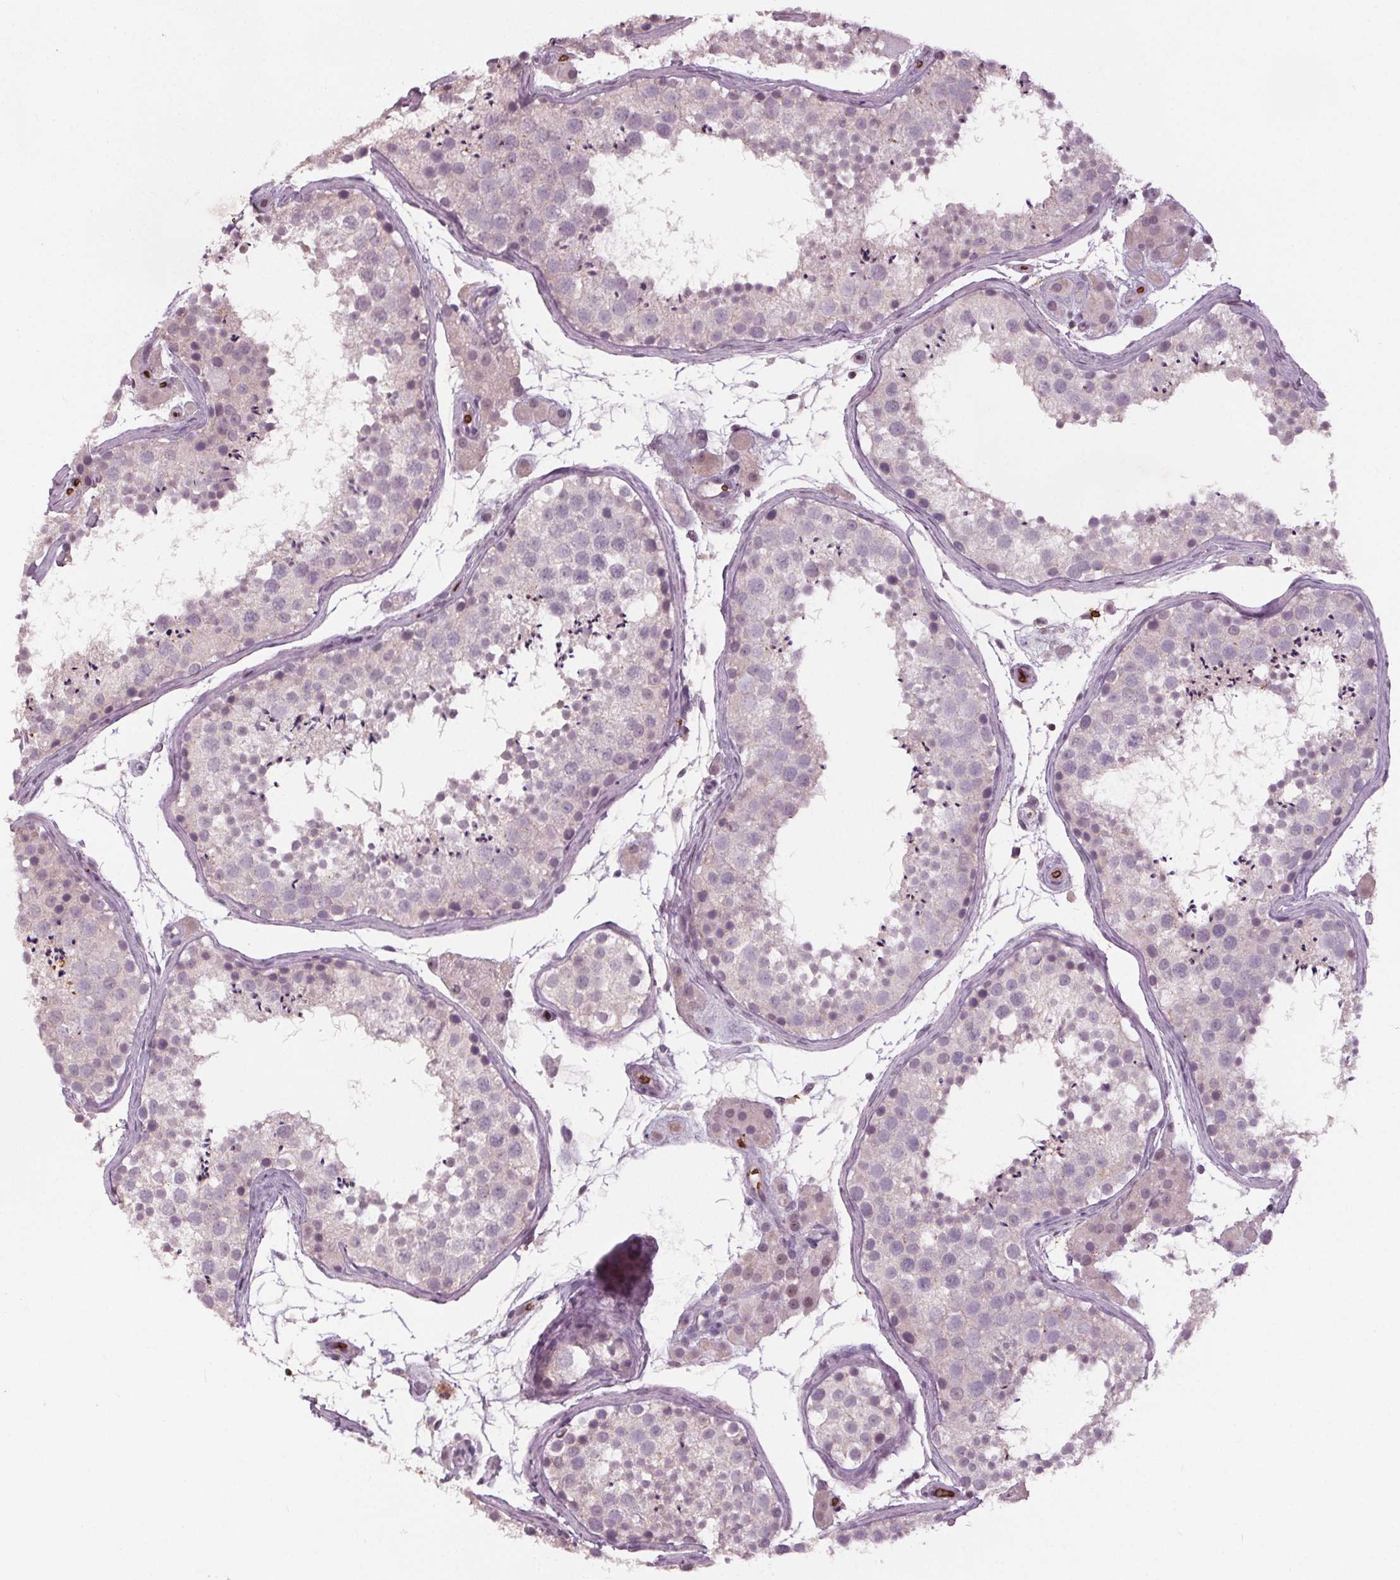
{"staining": {"intensity": "negative", "quantity": "none", "location": "none"}, "tissue": "testis", "cell_type": "Cells in seminiferous ducts", "image_type": "normal", "snomed": [{"axis": "morphology", "description": "Normal tissue, NOS"}, {"axis": "topography", "description": "Testis"}], "caption": "This is an IHC histopathology image of unremarkable testis. There is no positivity in cells in seminiferous ducts.", "gene": "SLC4A1", "patient": {"sex": "male", "age": 41}}